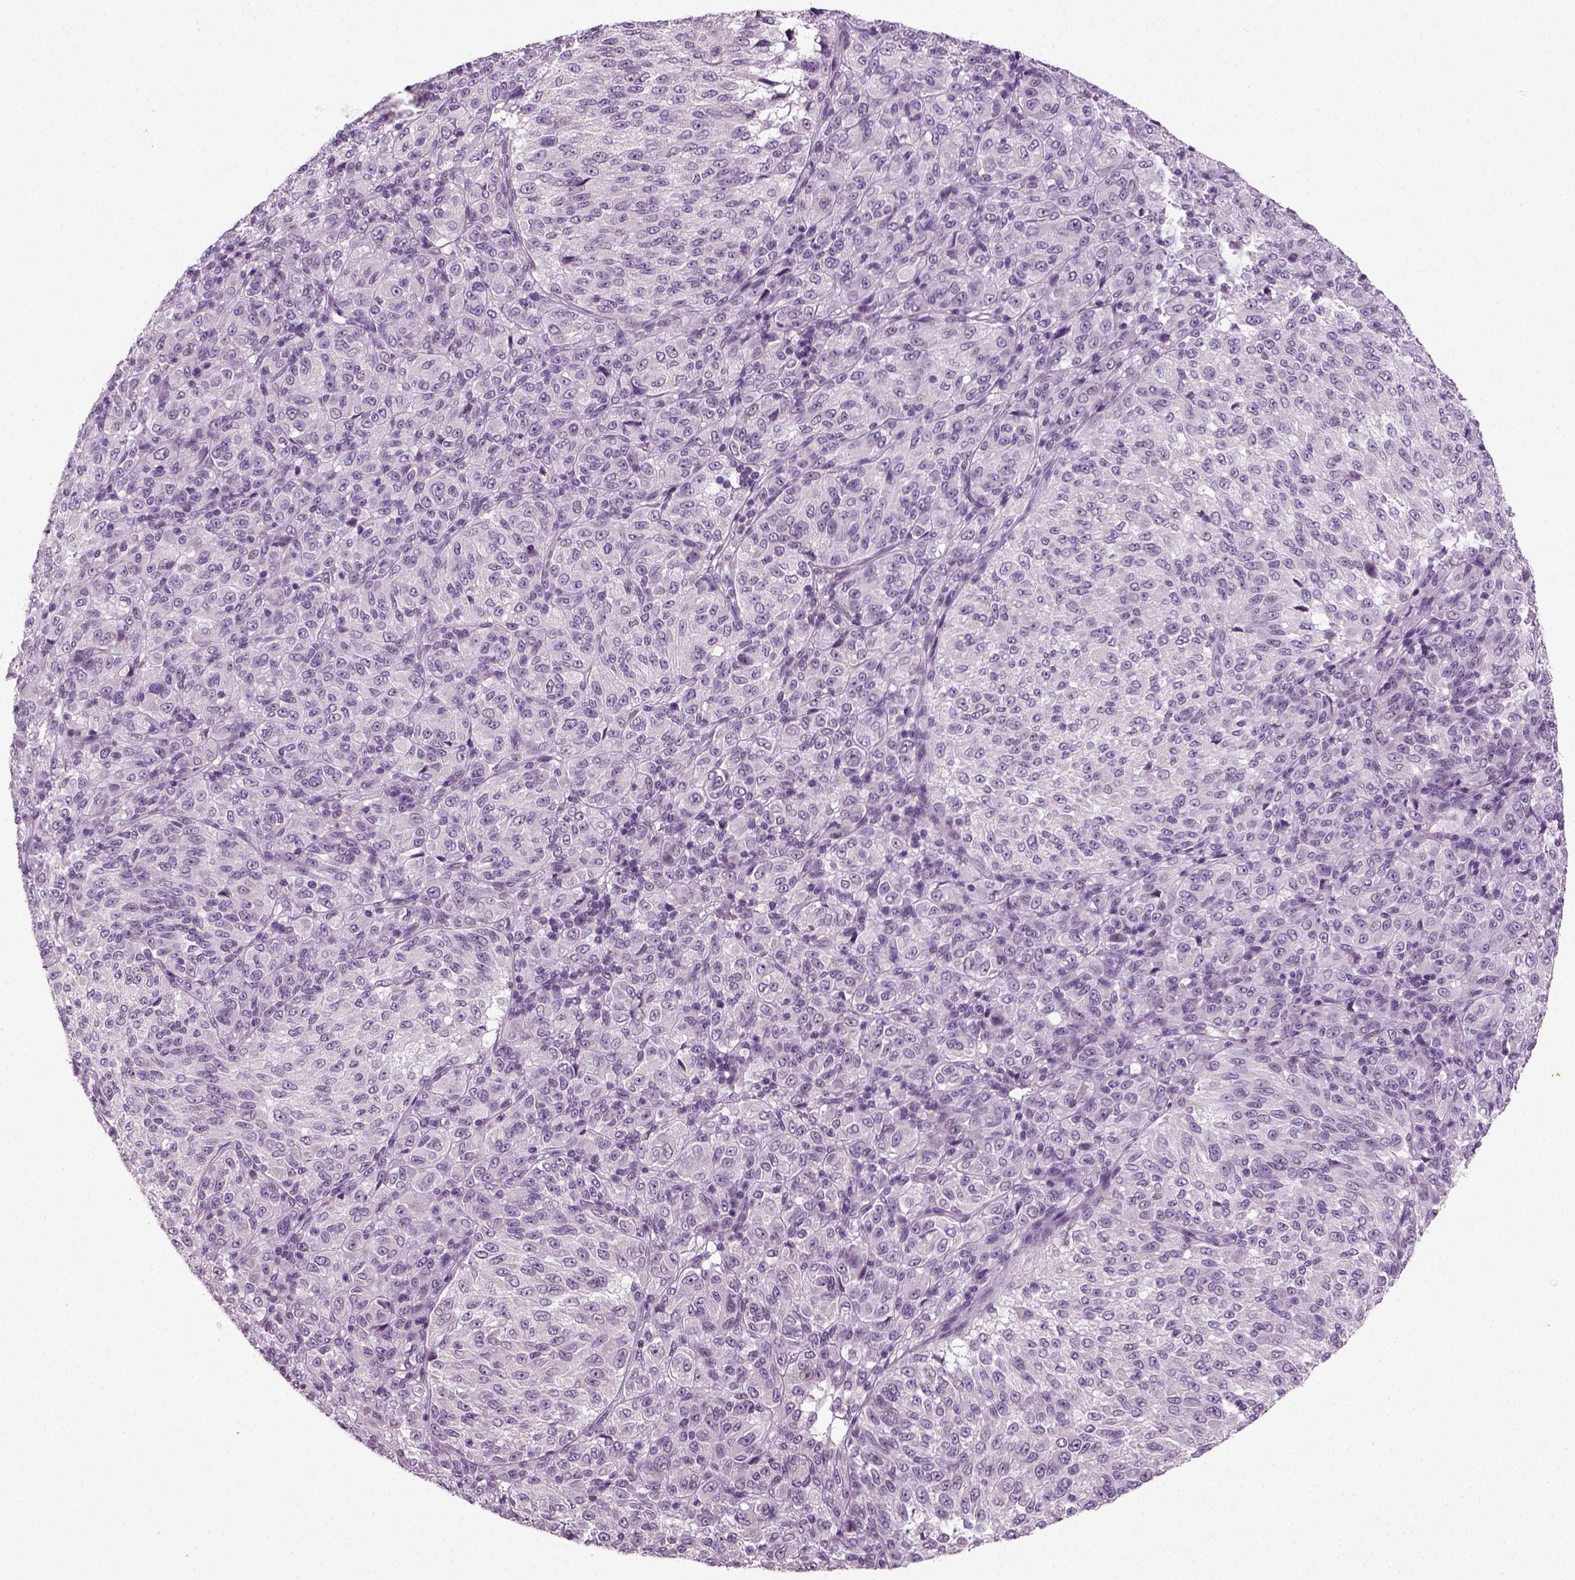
{"staining": {"intensity": "negative", "quantity": "none", "location": "none"}, "tissue": "melanoma", "cell_type": "Tumor cells", "image_type": "cancer", "snomed": [{"axis": "morphology", "description": "Malignant melanoma, Metastatic site"}, {"axis": "topography", "description": "Brain"}], "caption": "This micrograph is of malignant melanoma (metastatic site) stained with immunohistochemistry (IHC) to label a protein in brown with the nuclei are counter-stained blue. There is no staining in tumor cells. Brightfield microscopy of immunohistochemistry (IHC) stained with DAB (3,3'-diaminobenzidine) (brown) and hematoxylin (blue), captured at high magnification.", "gene": "SYNGAP1", "patient": {"sex": "female", "age": 56}}